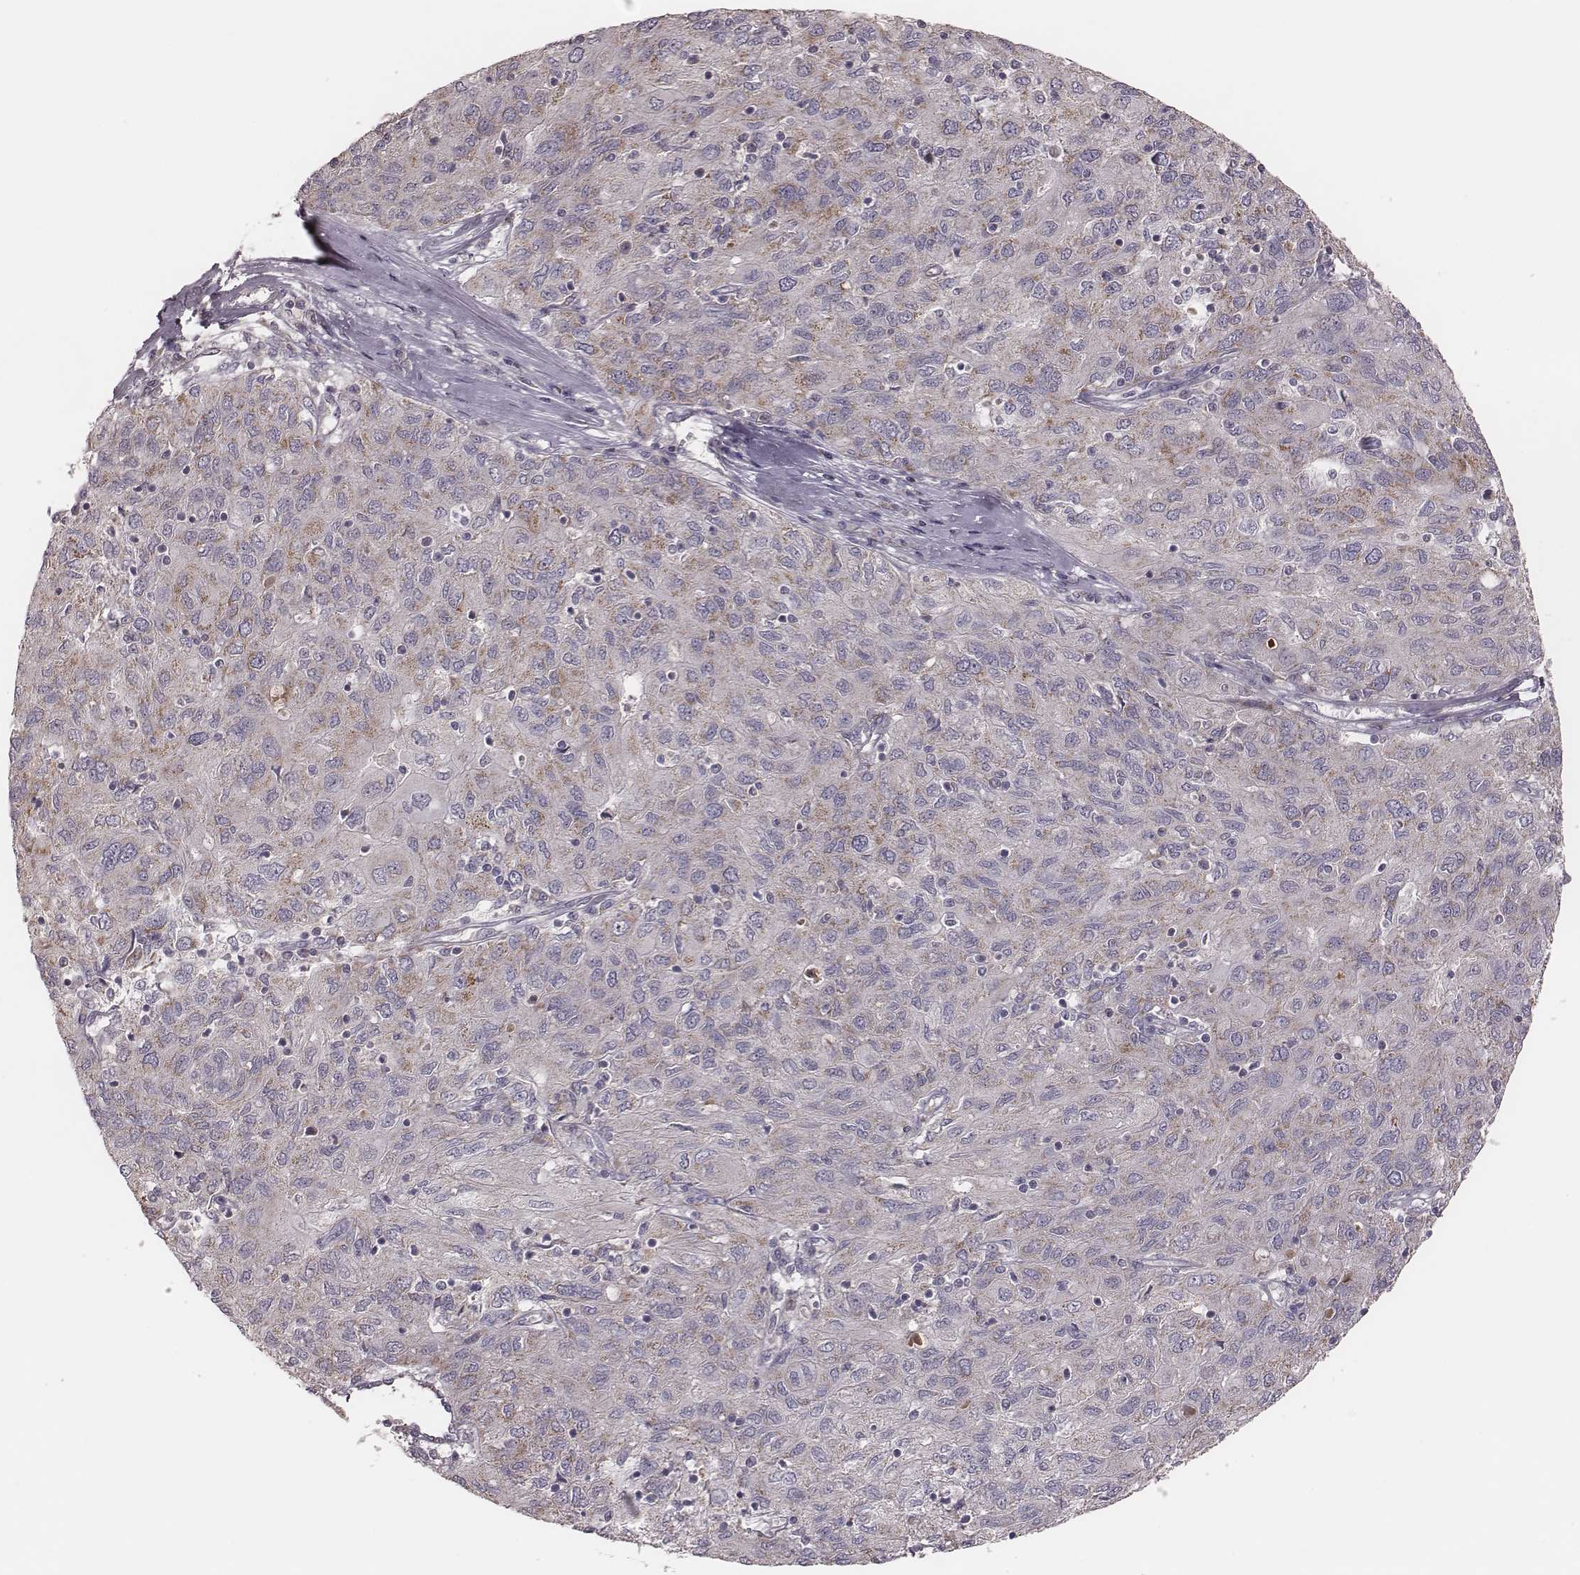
{"staining": {"intensity": "moderate", "quantity": "25%-75%", "location": "cytoplasmic/membranous"}, "tissue": "ovarian cancer", "cell_type": "Tumor cells", "image_type": "cancer", "snomed": [{"axis": "morphology", "description": "Carcinoma, endometroid"}, {"axis": "topography", "description": "Ovary"}], "caption": "There is medium levels of moderate cytoplasmic/membranous staining in tumor cells of endometroid carcinoma (ovarian), as demonstrated by immunohistochemical staining (brown color).", "gene": "MRPS27", "patient": {"sex": "female", "age": 50}}